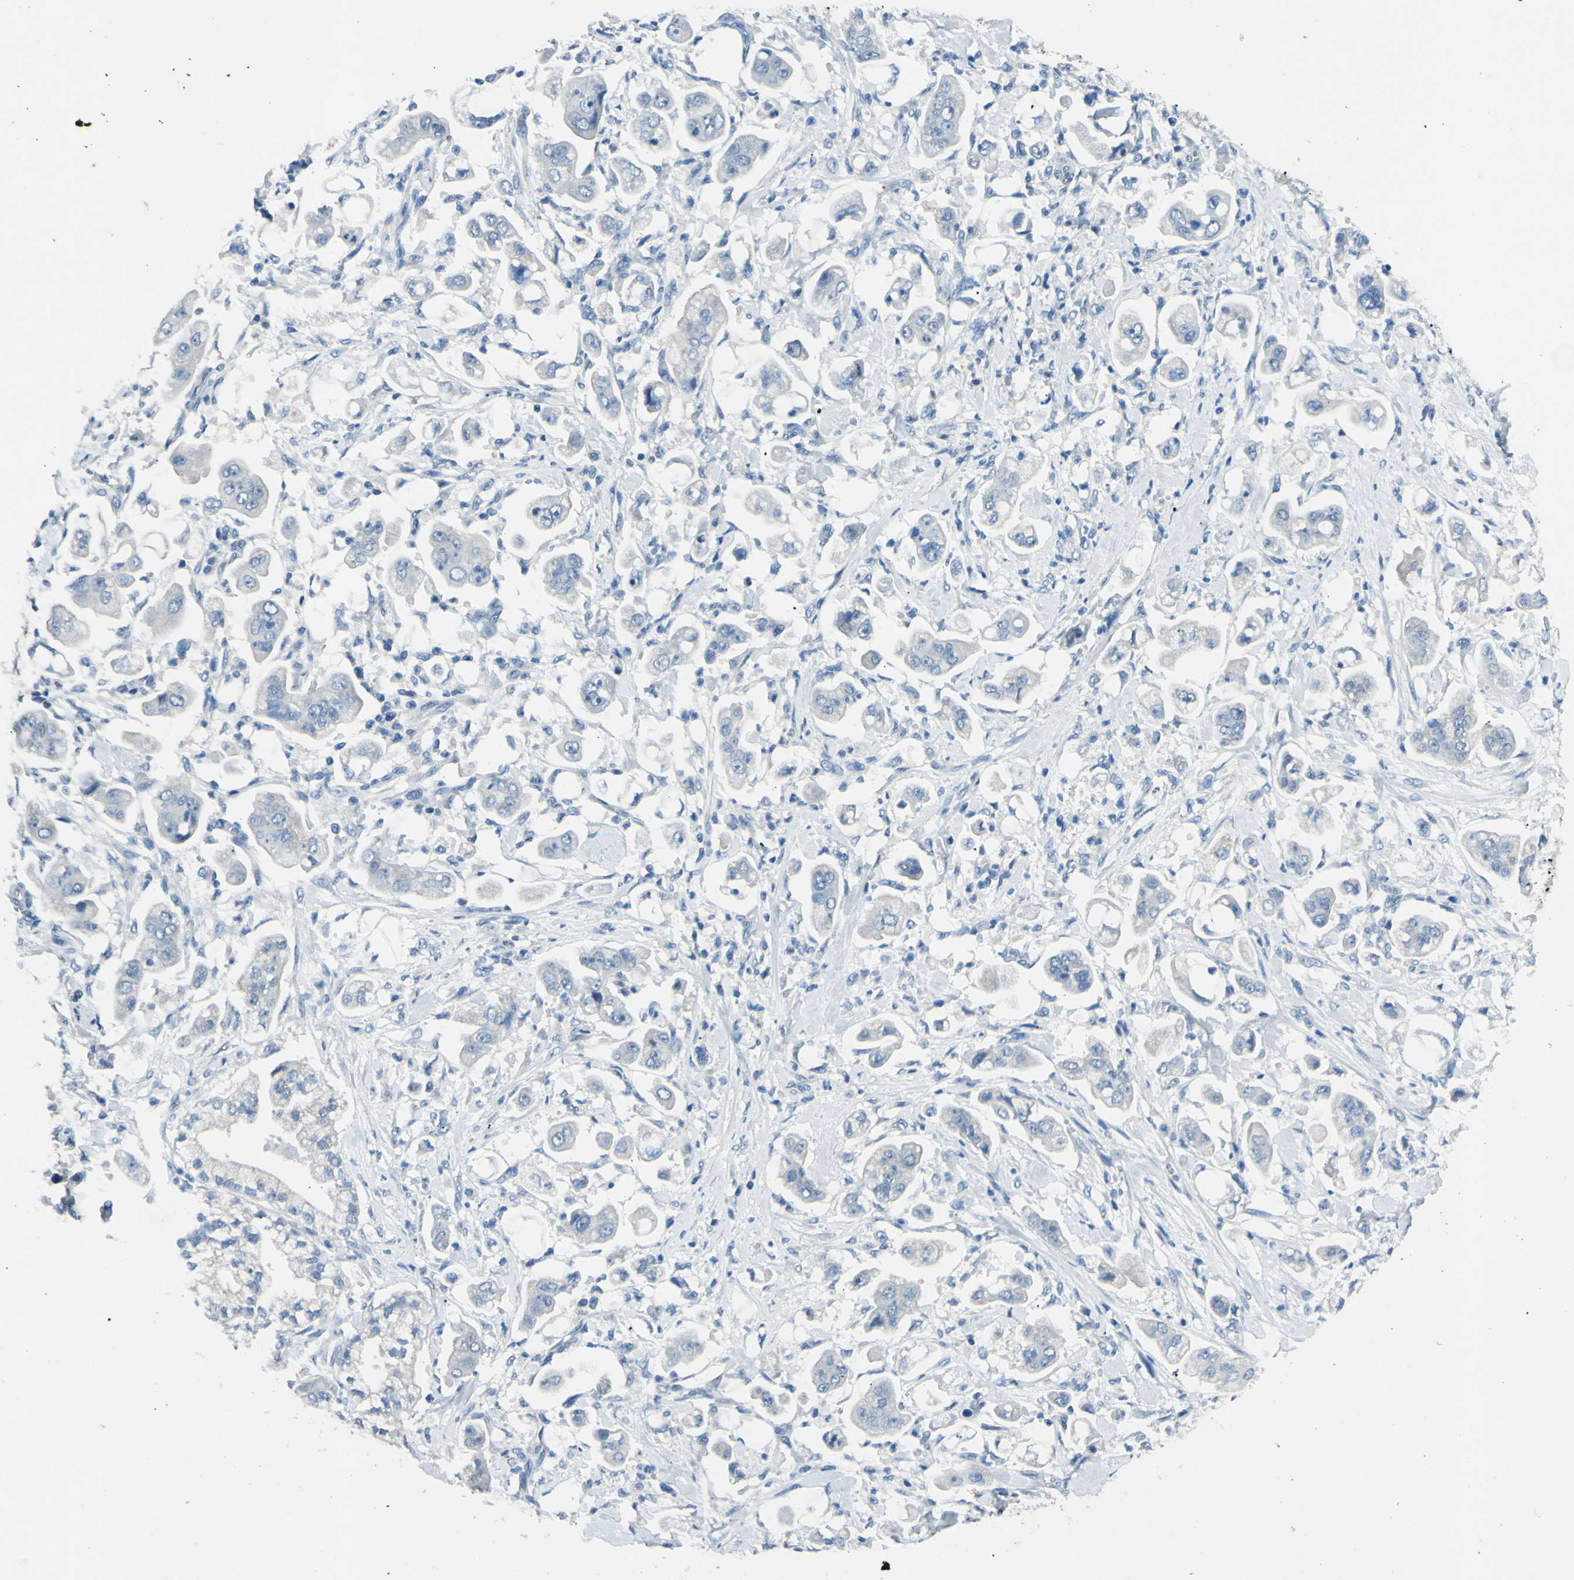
{"staining": {"intensity": "negative", "quantity": "none", "location": "none"}, "tissue": "stomach cancer", "cell_type": "Tumor cells", "image_type": "cancer", "snomed": [{"axis": "morphology", "description": "Adenocarcinoma, NOS"}, {"axis": "topography", "description": "Stomach"}], "caption": "Immunohistochemistry (IHC) of stomach cancer (adenocarcinoma) reveals no positivity in tumor cells.", "gene": "CDH10", "patient": {"sex": "male", "age": 62}}